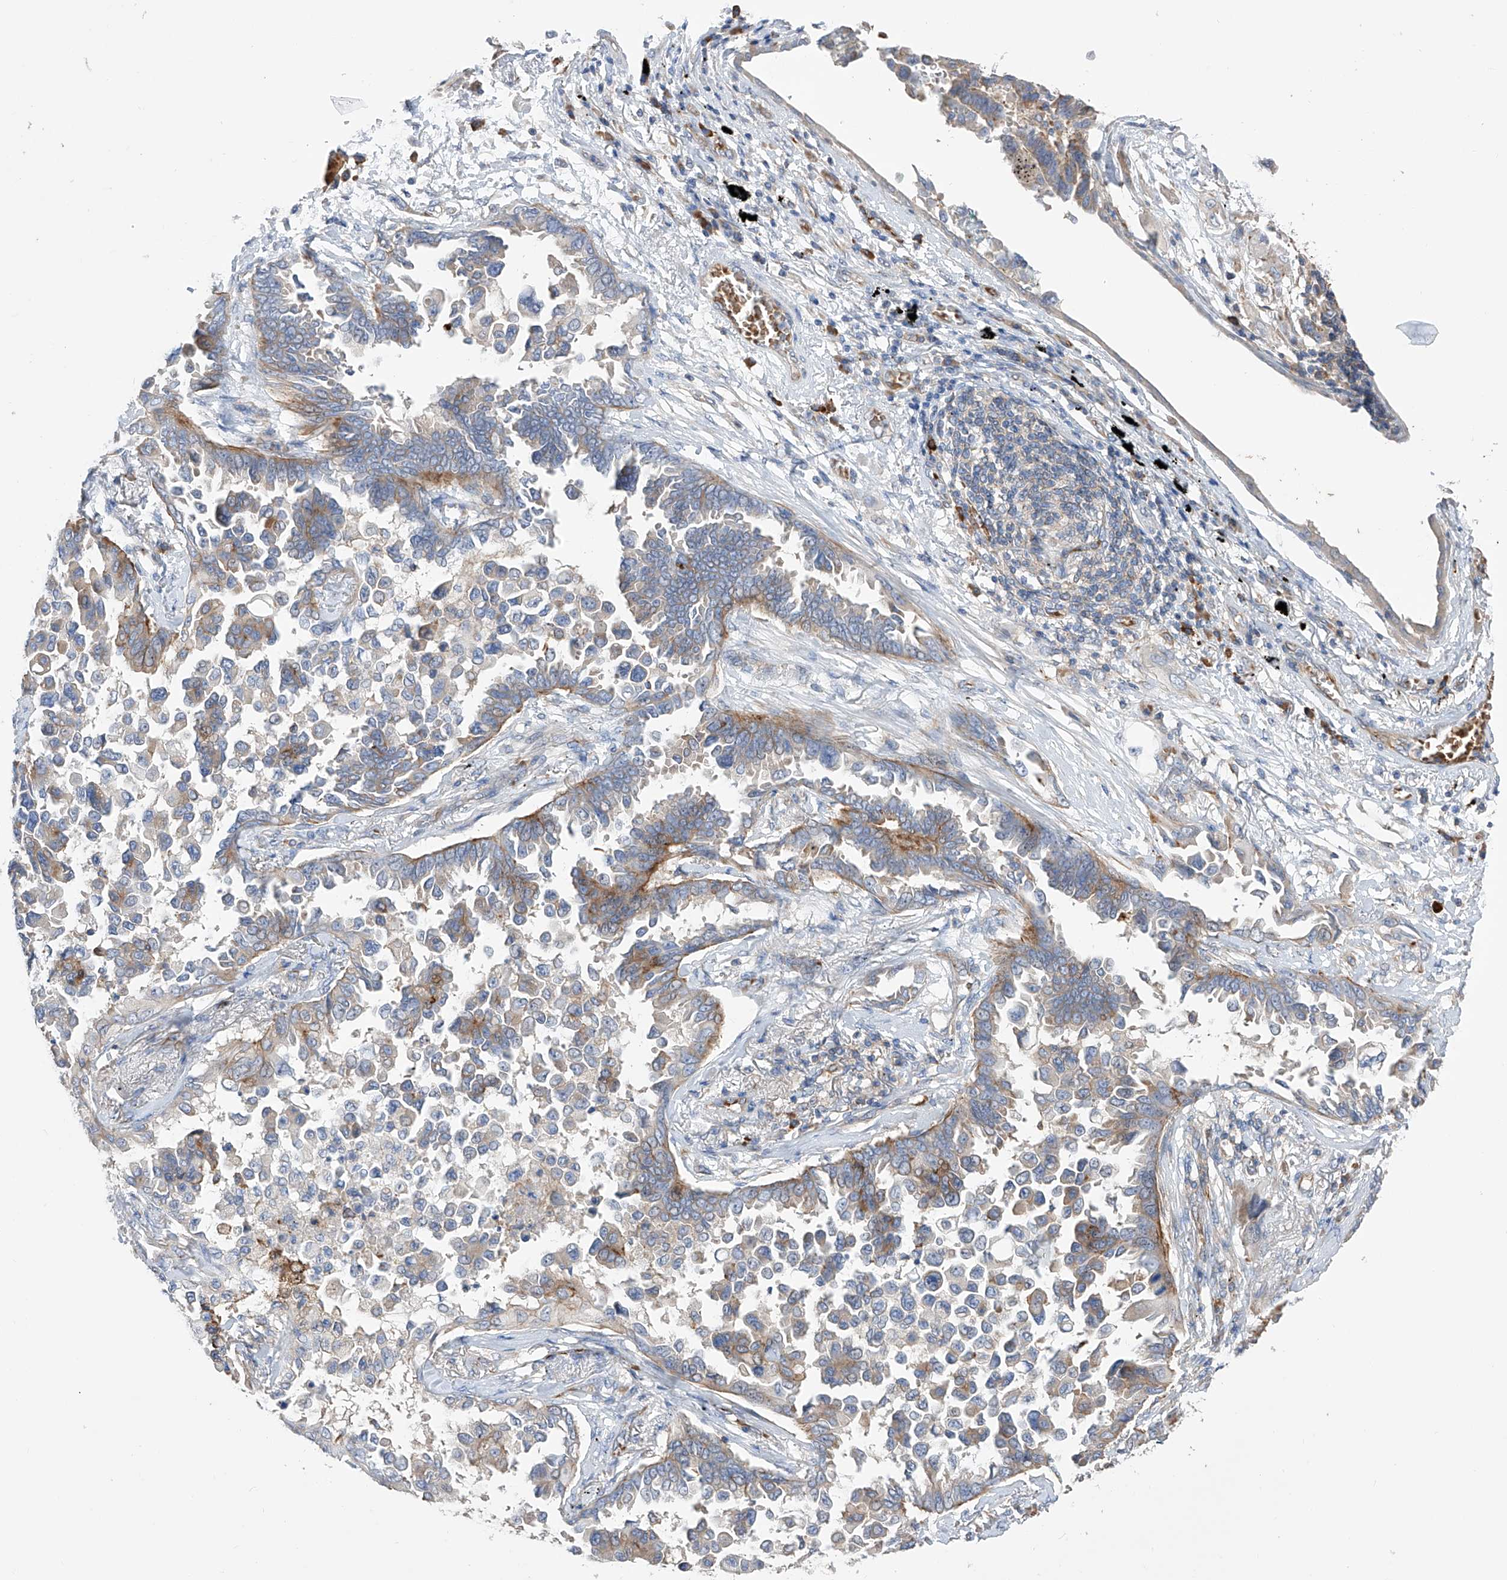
{"staining": {"intensity": "moderate", "quantity": "25%-75%", "location": "cytoplasmic/membranous"}, "tissue": "lung cancer", "cell_type": "Tumor cells", "image_type": "cancer", "snomed": [{"axis": "morphology", "description": "Adenocarcinoma, NOS"}, {"axis": "topography", "description": "Lung"}], "caption": "Lung adenocarcinoma stained for a protein (brown) shows moderate cytoplasmic/membranous positive positivity in about 25%-75% of tumor cells.", "gene": "NFATC4", "patient": {"sex": "female", "age": 67}}